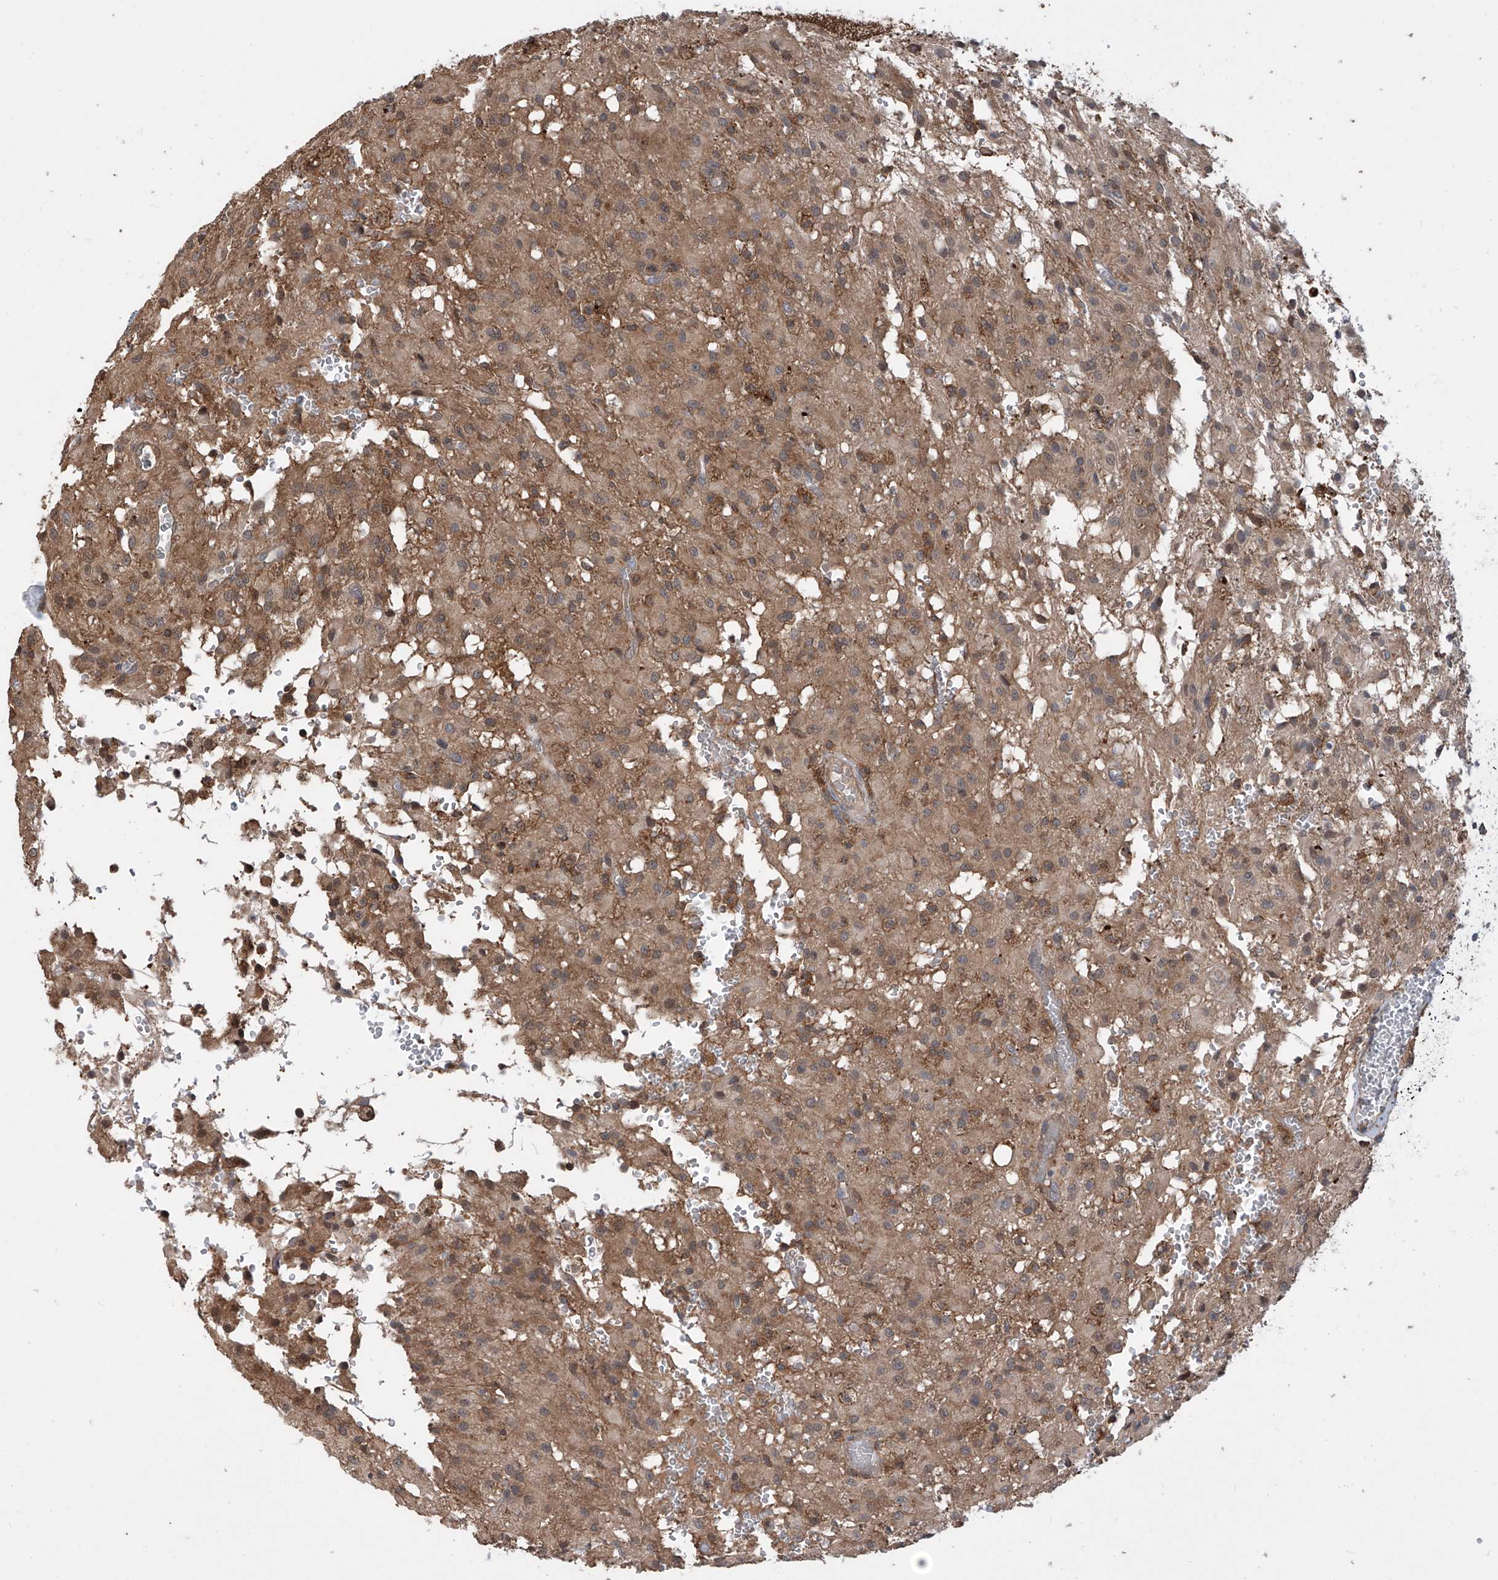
{"staining": {"intensity": "moderate", "quantity": "25%-75%", "location": "cytoplasmic/membranous,nuclear"}, "tissue": "glioma", "cell_type": "Tumor cells", "image_type": "cancer", "snomed": [{"axis": "morphology", "description": "Glioma, malignant, High grade"}, {"axis": "topography", "description": "Brain"}], "caption": "DAB (3,3'-diaminobenzidine) immunohistochemical staining of human malignant glioma (high-grade) shows moderate cytoplasmic/membranous and nuclear protein positivity in about 25%-75% of tumor cells.", "gene": "HOXC8", "patient": {"sex": "female", "age": 59}}